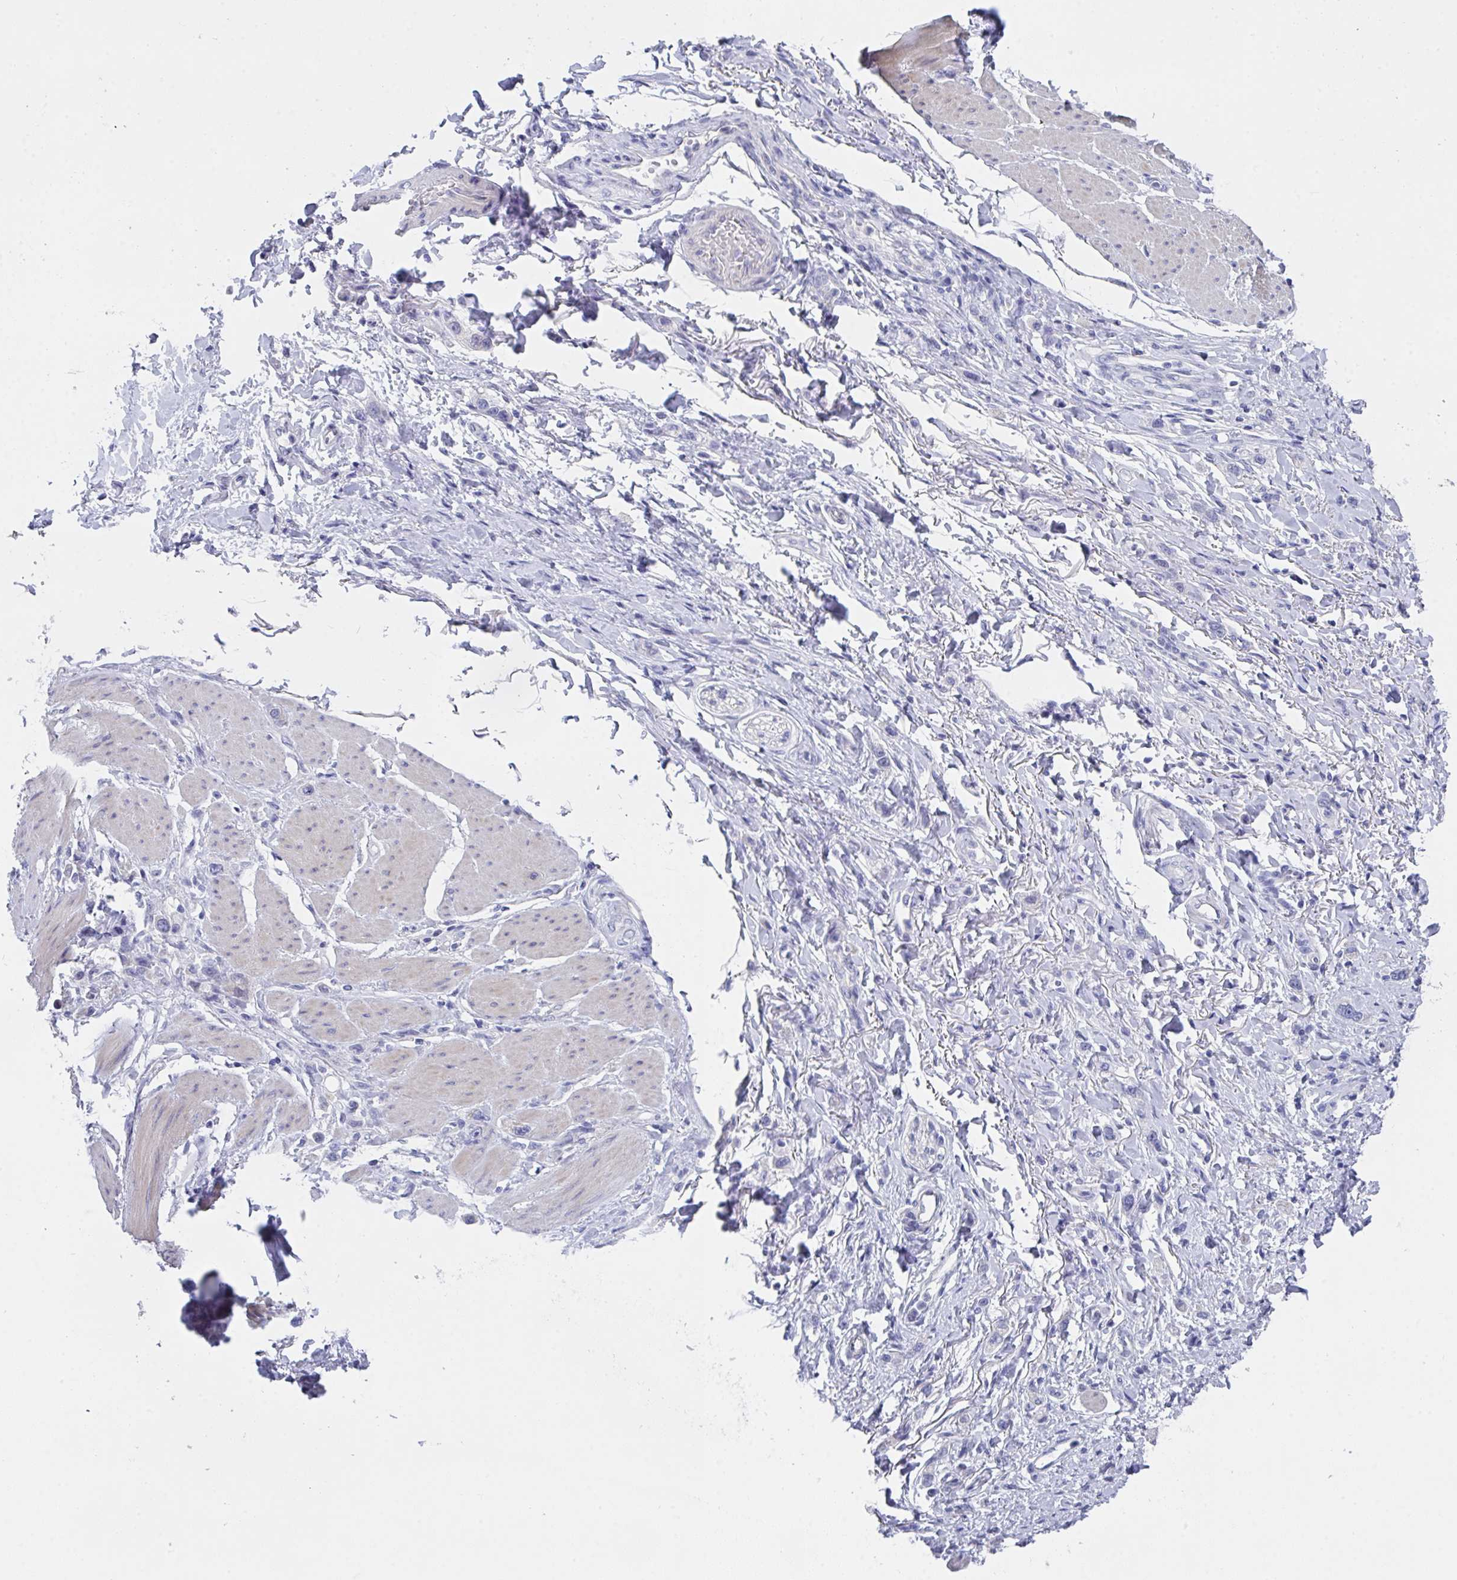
{"staining": {"intensity": "negative", "quantity": "none", "location": "none"}, "tissue": "stomach cancer", "cell_type": "Tumor cells", "image_type": "cancer", "snomed": [{"axis": "morphology", "description": "Adenocarcinoma, NOS"}, {"axis": "topography", "description": "Stomach"}], "caption": "This is a histopathology image of IHC staining of stomach adenocarcinoma, which shows no expression in tumor cells. Brightfield microscopy of immunohistochemistry (IHC) stained with DAB (3,3'-diaminobenzidine) (brown) and hematoxylin (blue), captured at high magnification.", "gene": "FBXO47", "patient": {"sex": "female", "age": 65}}